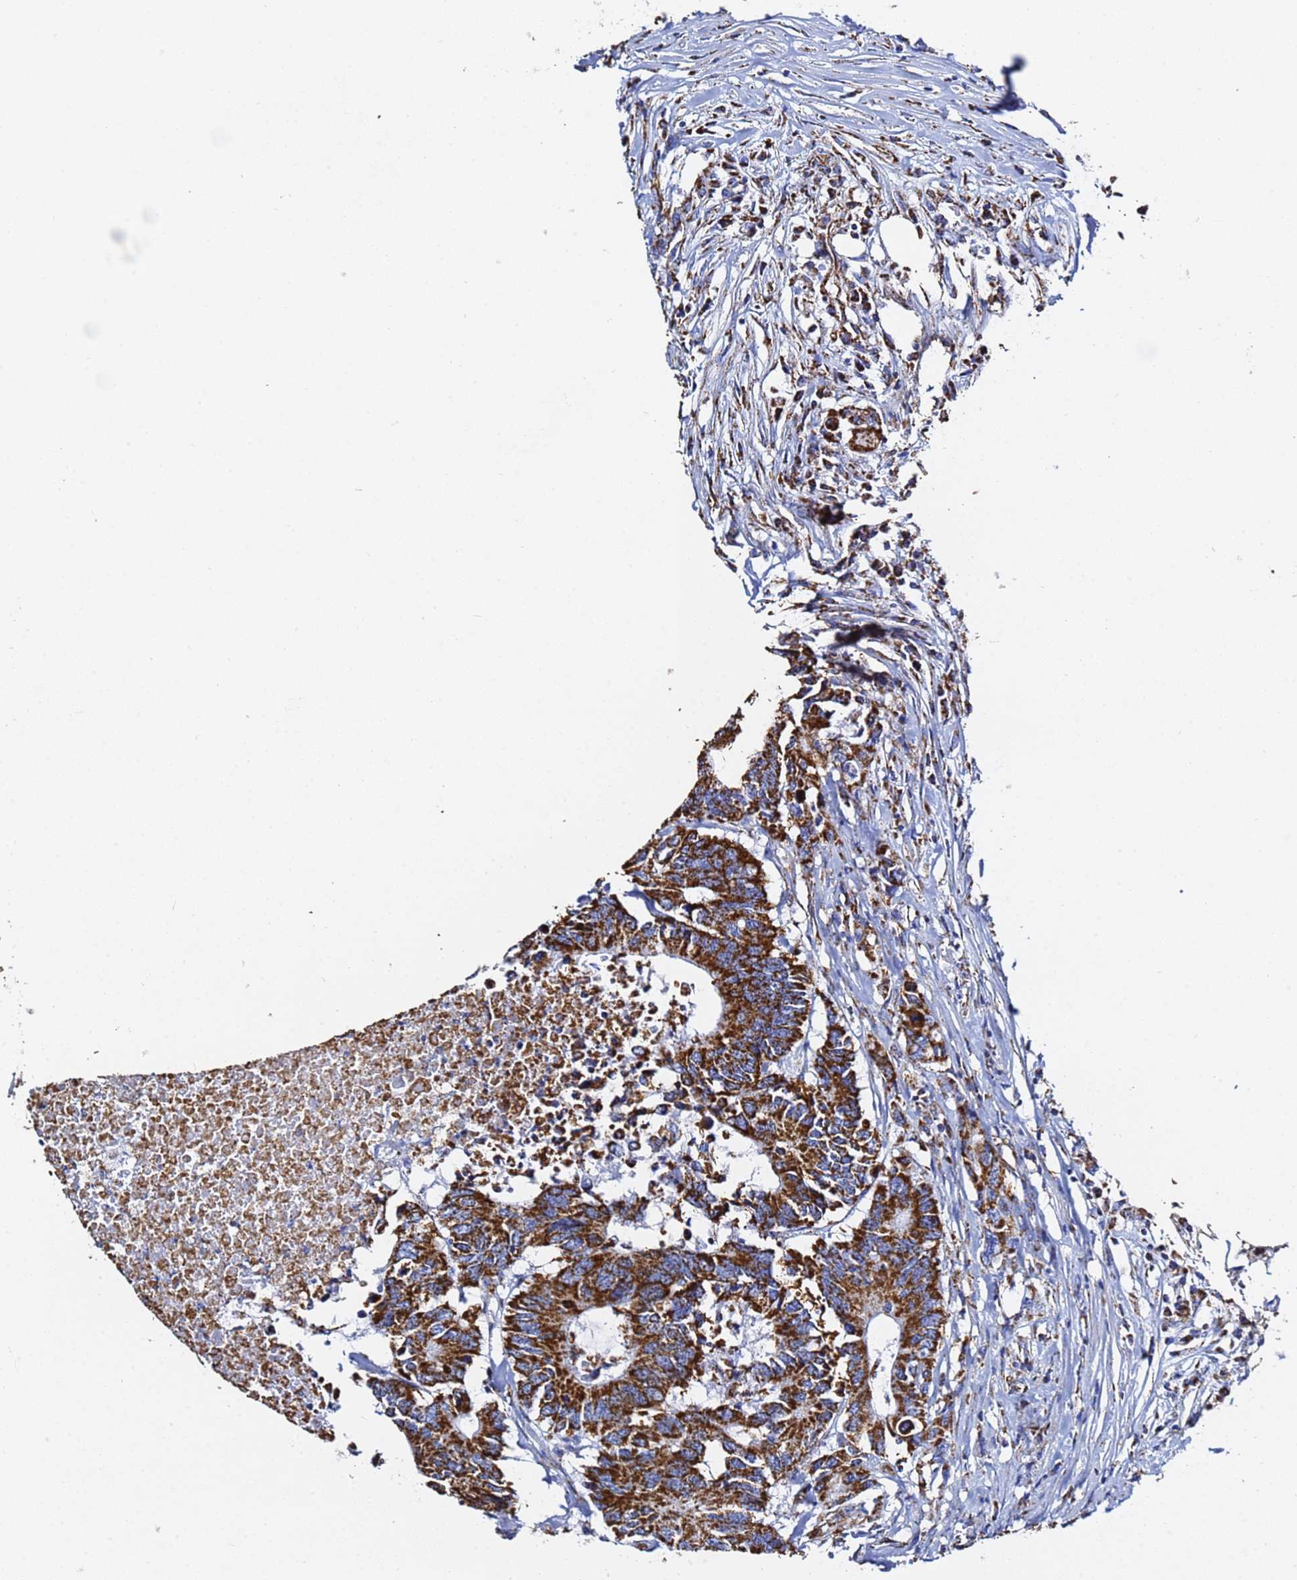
{"staining": {"intensity": "strong", "quantity": ">75%", "location": "cytoplasmic/membranous"}, "tissue": "colorectal cancer", "cell_type": "Tumor cells", "image_type": "cancer", "snomed": [{"axis": "morphology", "description": "Adenocarcinoma, NOS"}, {"axis": "topography", "description": "Colon"}], "caption": "Colorectal adenocarcinoma stained for a protein exhibits strong cytoplasmic/membranous positivity in tumor cells.", "gene": "PHB2", "patient": {"sex": "male", "age": 71}}